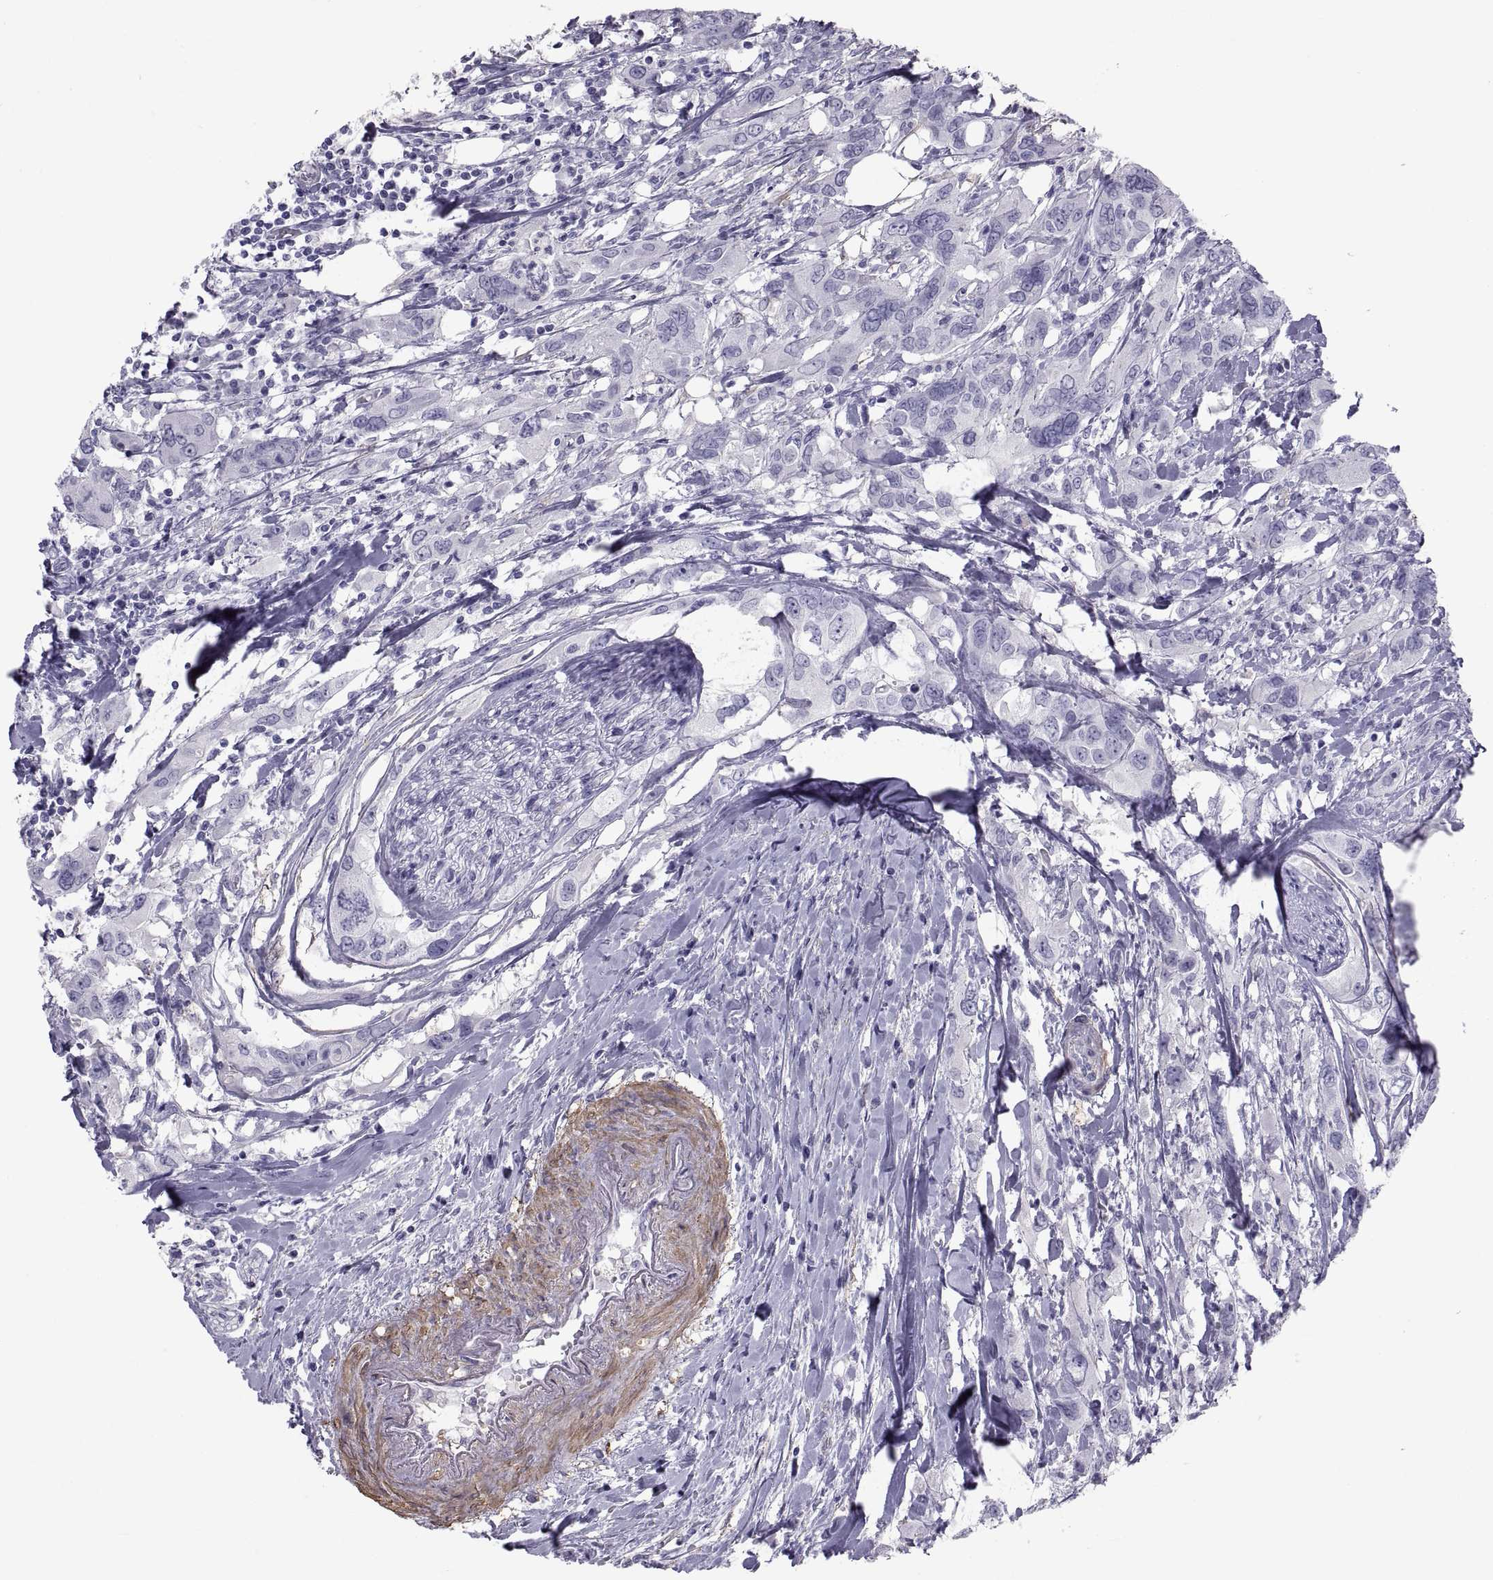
{"staining": {"intensity": "negative", "quantity": "none", "location": "none"}, "tissue": "urothelial cancer", "cell_type": "Tumor cells", "image_type": "cancer", "snomed": [{"axis": "morphology", "description": "Urothelial carcinoma, NOS"}, {"axis": "morphology", "description": "Urothelial carcinoma, High grade"}, {"axis": "topography", "description": "Urinary bladder"}], "caption": "This is an immunohistochemistry (IHC) micrograph of human urothelial carcinoma (high-grade). There is no staining in tumor cells.", "gene": "MAGEB1", "patient": {"sex": "male", "age": 63}}